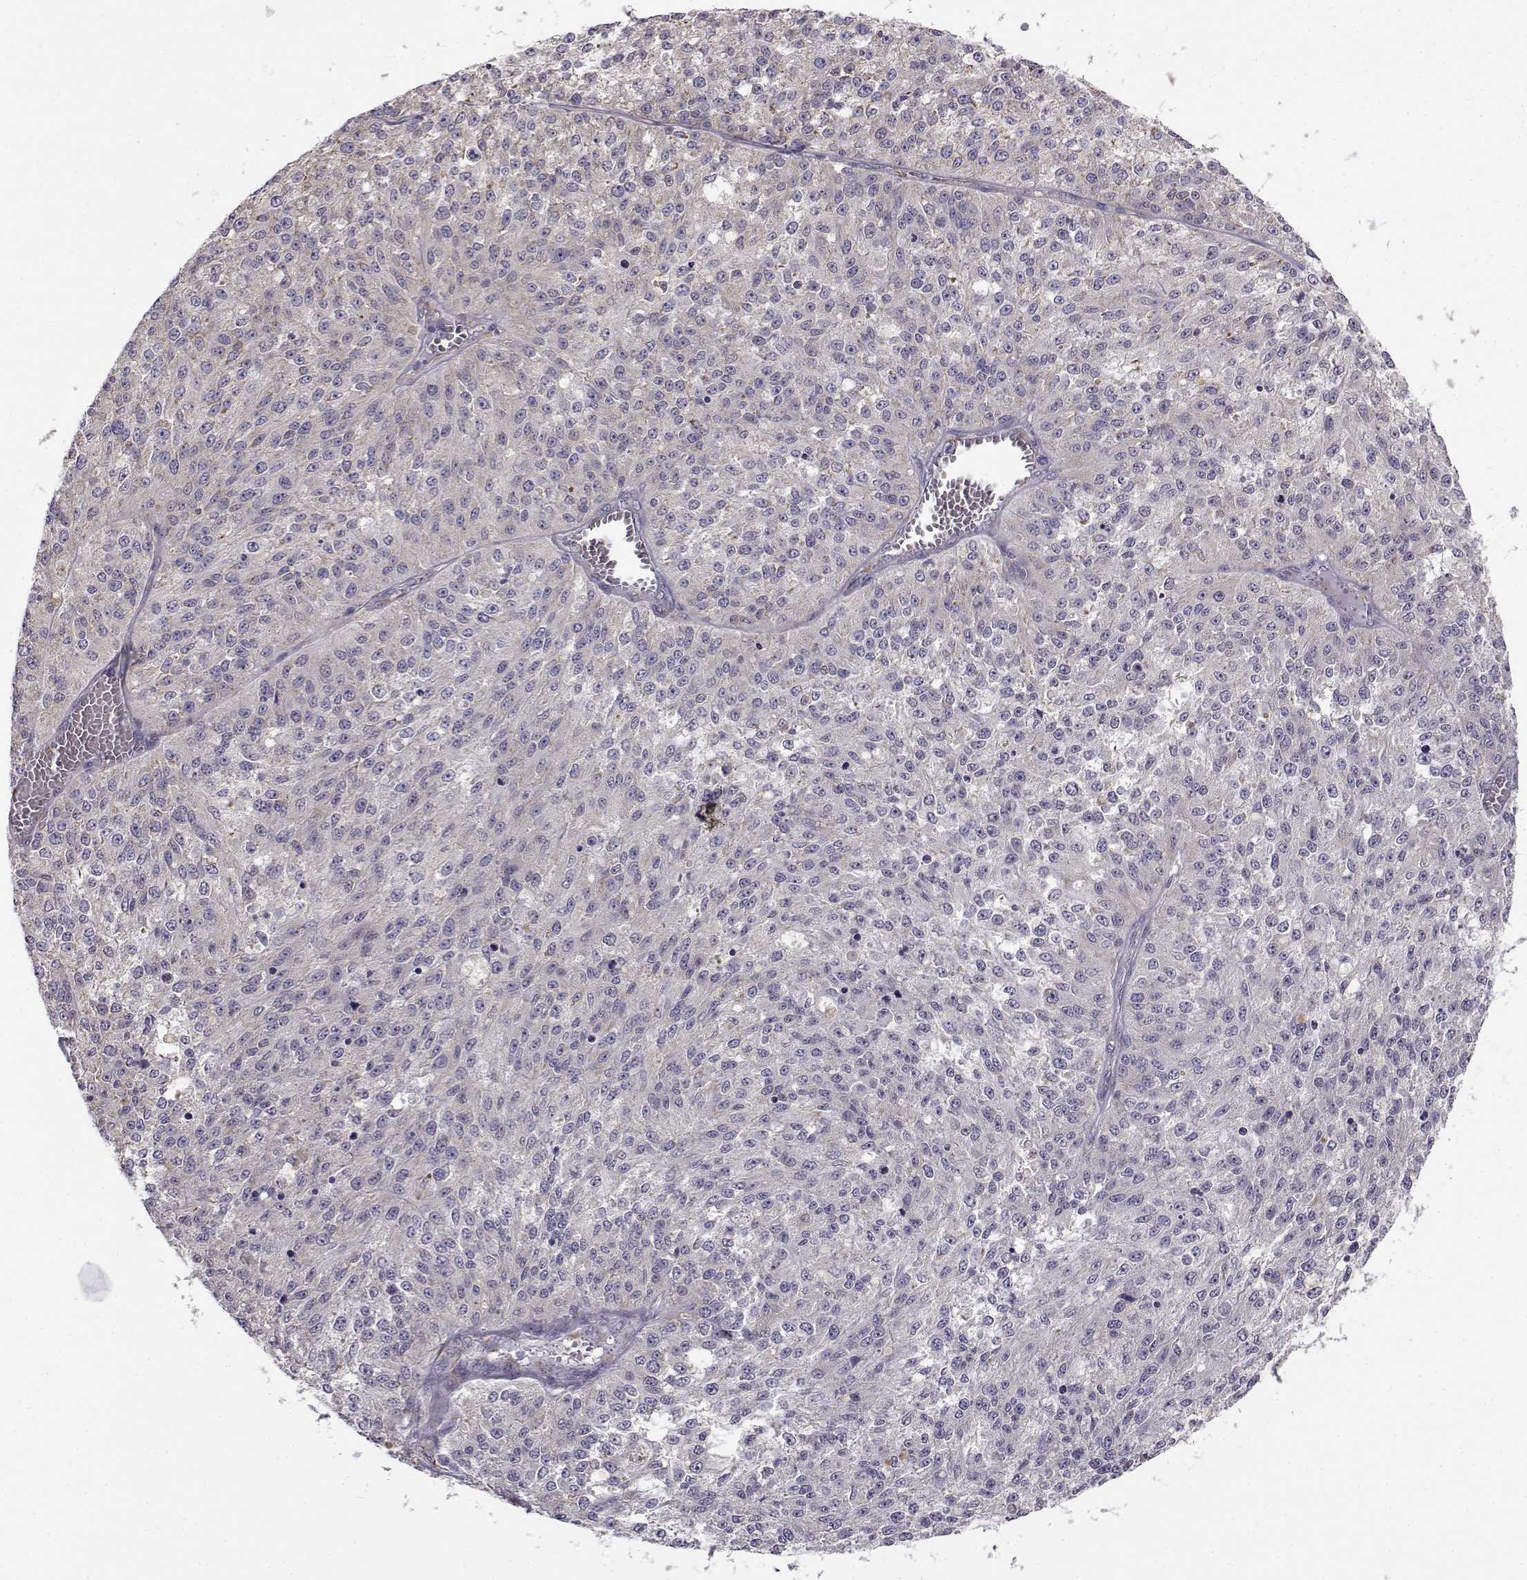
{"staining": {"intensity": "negative", "quantity": "none", "location": "none"}, "tissue": "melanoma", "cell_type": "Tumor cells", "image_type": "cancer", "snomed": [{"axis": "morphology", "description": "Malignant melanoma, Metastatic site"}, {"axis": "topography", "description": "Lymph node"}], "caption": "The IHC micrograph has no significant staining in tumor cells of malignant melanoma (metastatic site) tissue. (Brightfield microscopy of DAB (3,3'-diaminobenzidine) immunohistochemistry at high magnification).", "gene": "BEND6", "patient": {"sex": "female", "age": 64}}